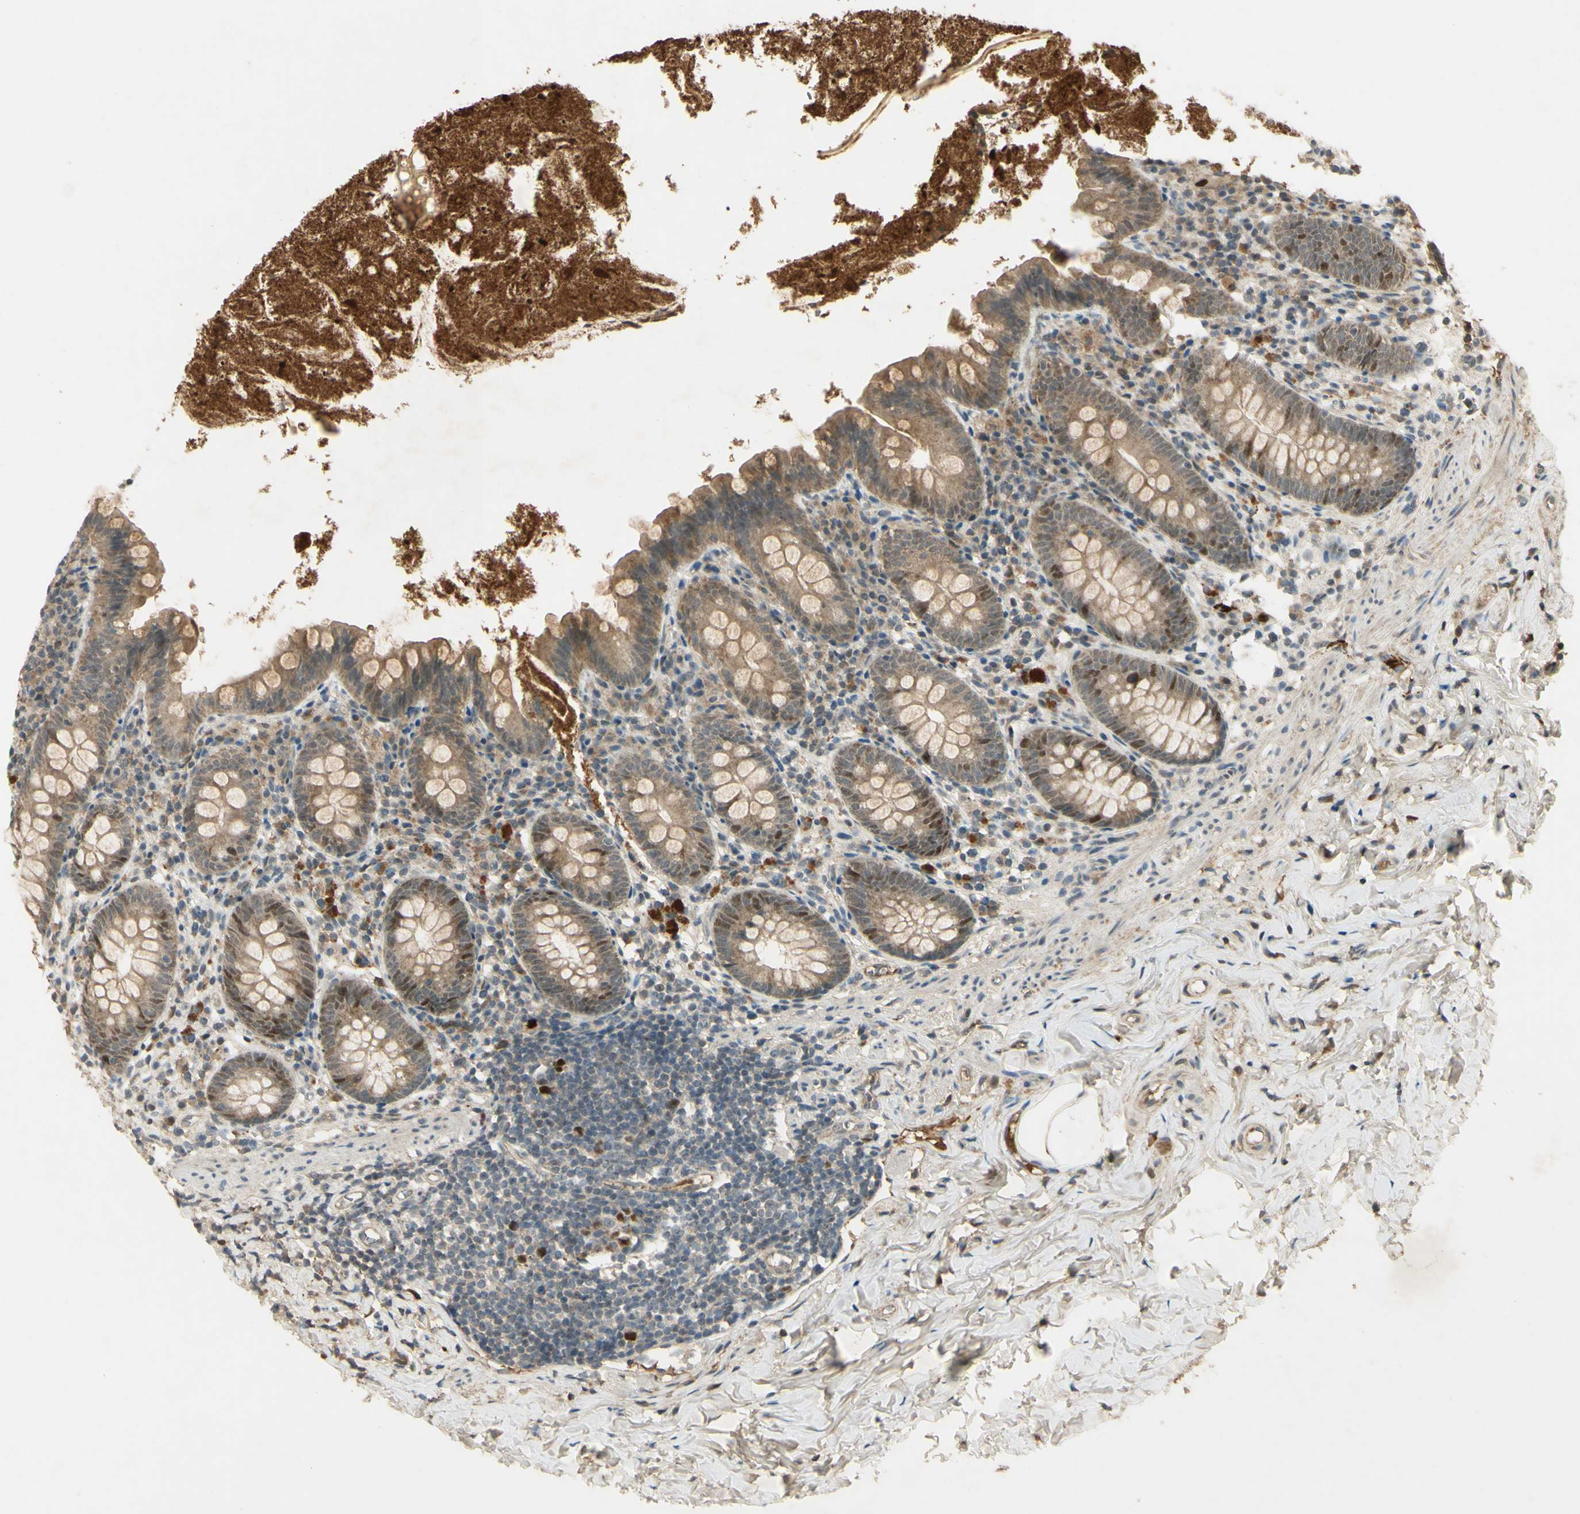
{"staining": {"intensity": "moderate", "quantity": "25%-75%", "location": "nuclear"}, "tissue": "appendix", "cell_type": "Glandular cells", "image_type": "normal", "snomed": [{"axis": "morphology", "description": "Normal tissue, NOS"}, {"axis": "topography", "description": "Appendix"}], "caption": "Immunohistochemical staining of benign human appendix shows moderate nuclear protein expression in about 25%-75% of glandular cells.", "gene": "RAD18", "patient": {"sex": "male", "age": 52}}